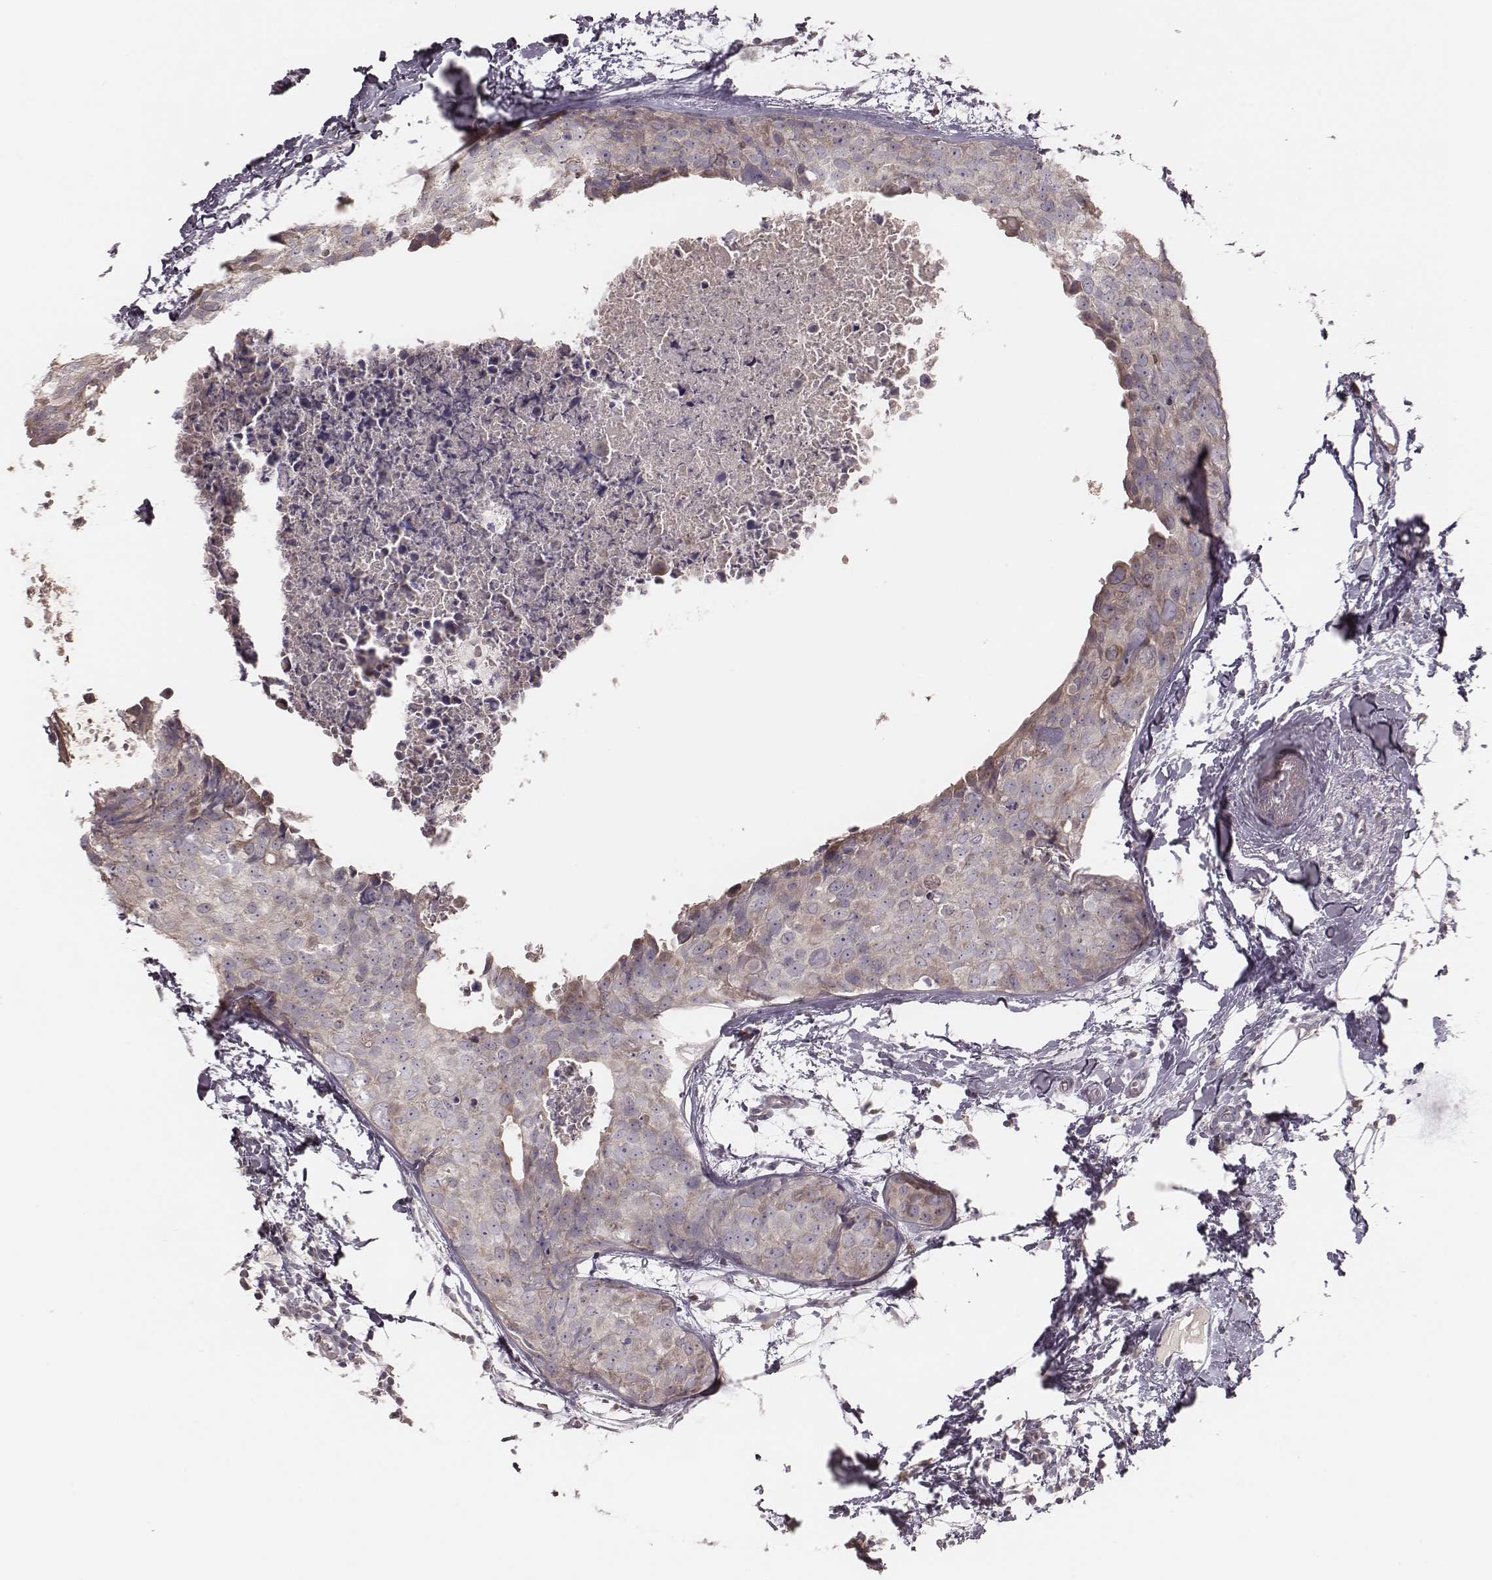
{"staining": {"intensity": "weak", "quantity": "25%-75%", "location": "cytoplasmic/membranous"}, "tissue": "breast cancer", "cell_type": "Tumor cells", "image_type": "cancer", "snomed": [{"axis": "morphology", "description": "Duct carcinoma"}, {"axis": "topography", "description": "Breast"}], "caption": "Tumor cells demonstrate low levels of weak cytoplasmic/membranous positivity in about 25%-75% of cells in human intraductal carcinoma (breast).", "gene": "ABCA7", "patient": {"sex": "female", "age": 38}}